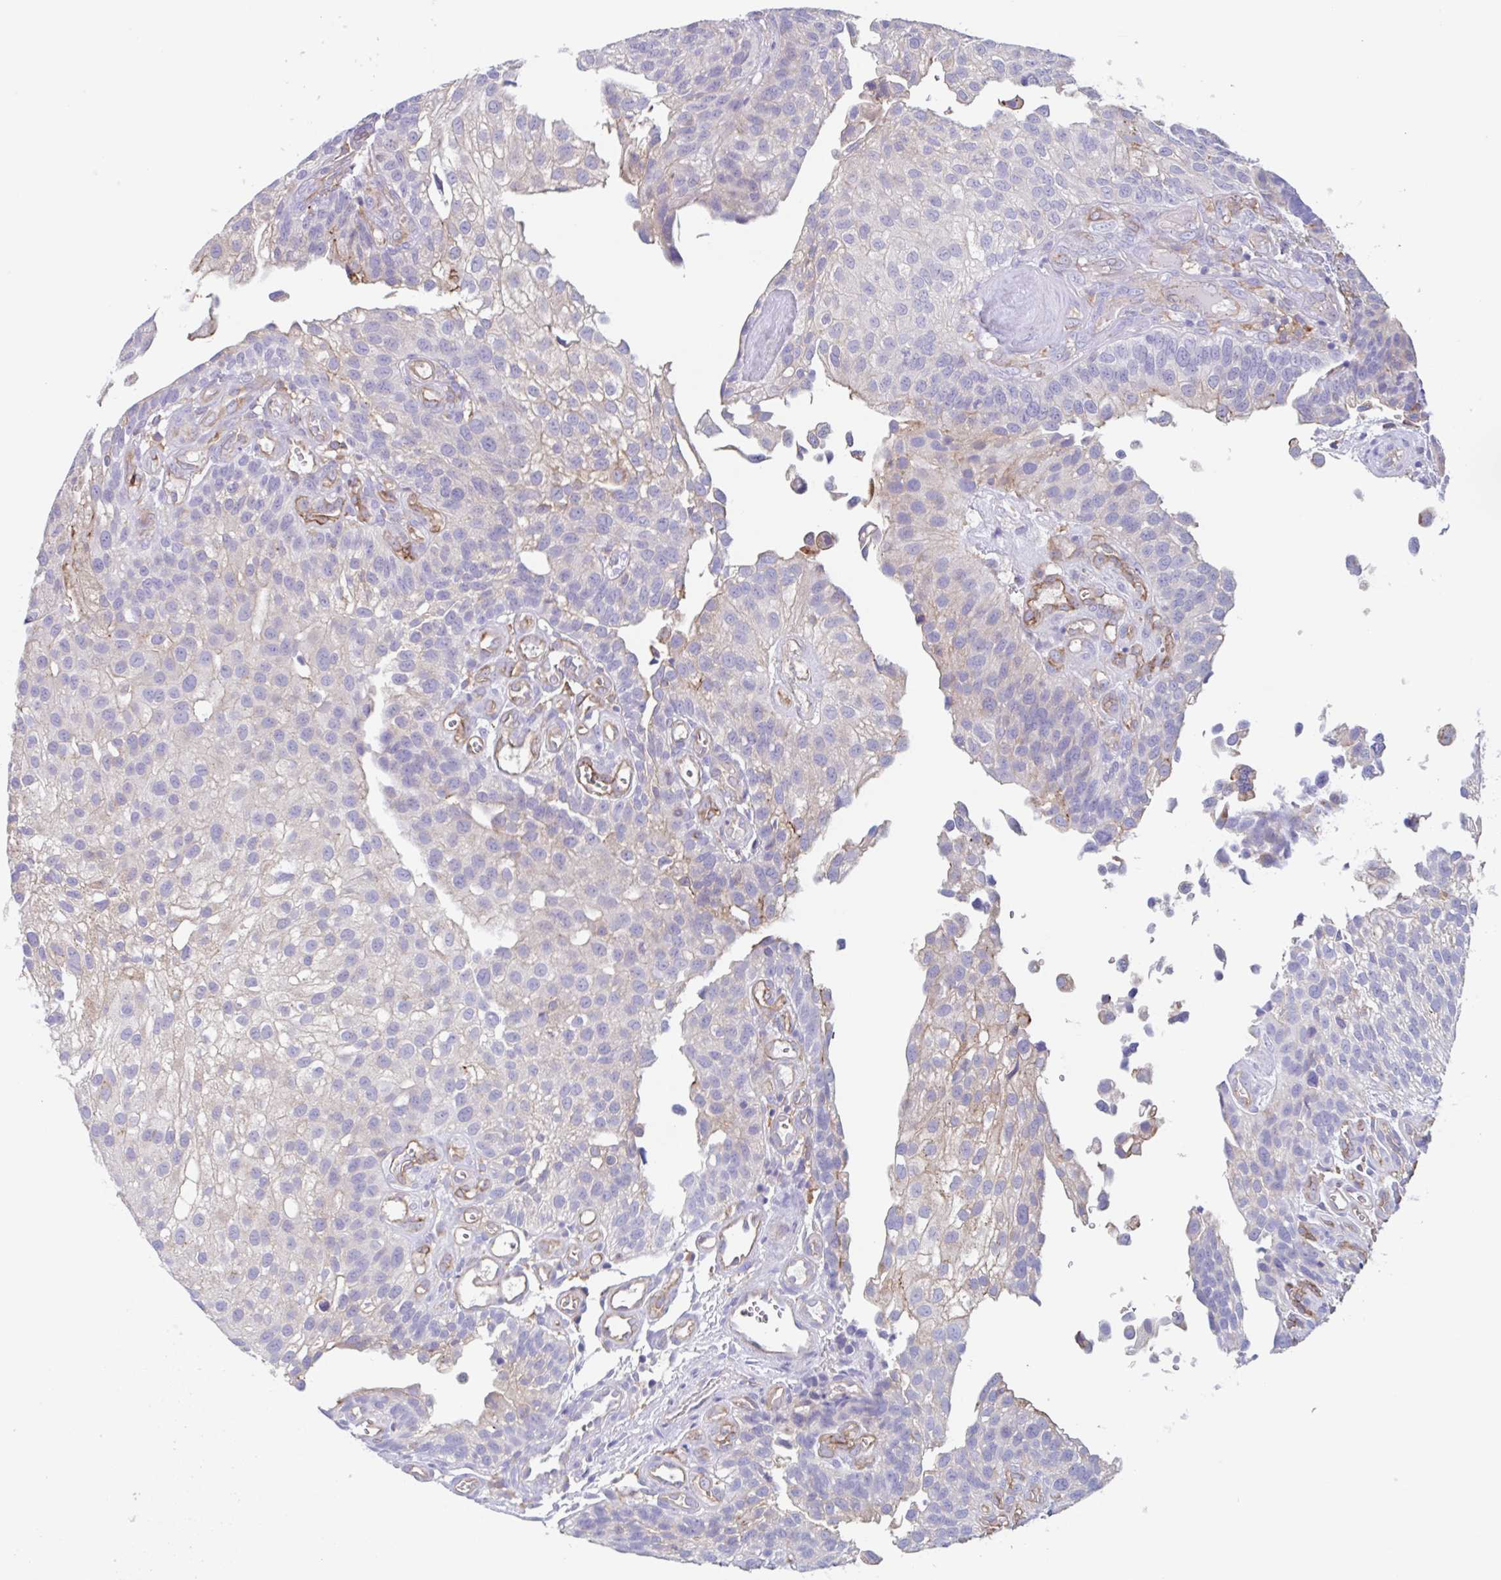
{"staining": {"intensity": "weak", "quantity": "<25%", "location": "cytoplasmic/membranous"}, "tissue": "urothelial cancer", "cell_type": "Tumor cells", "image_type": "cancer", "snomed": [{"axis": "morphology", "description": "Urothelial carcinoma, NOS"}, {"axis": "topography", "description": "Urinary bladder"}], "caption": "This is an immunohistochemistry image of human urothelial cancer. There is no positivity in tumor cells.", "gene": "EHD4", "patient": {"sex": "male", "age": 87}}